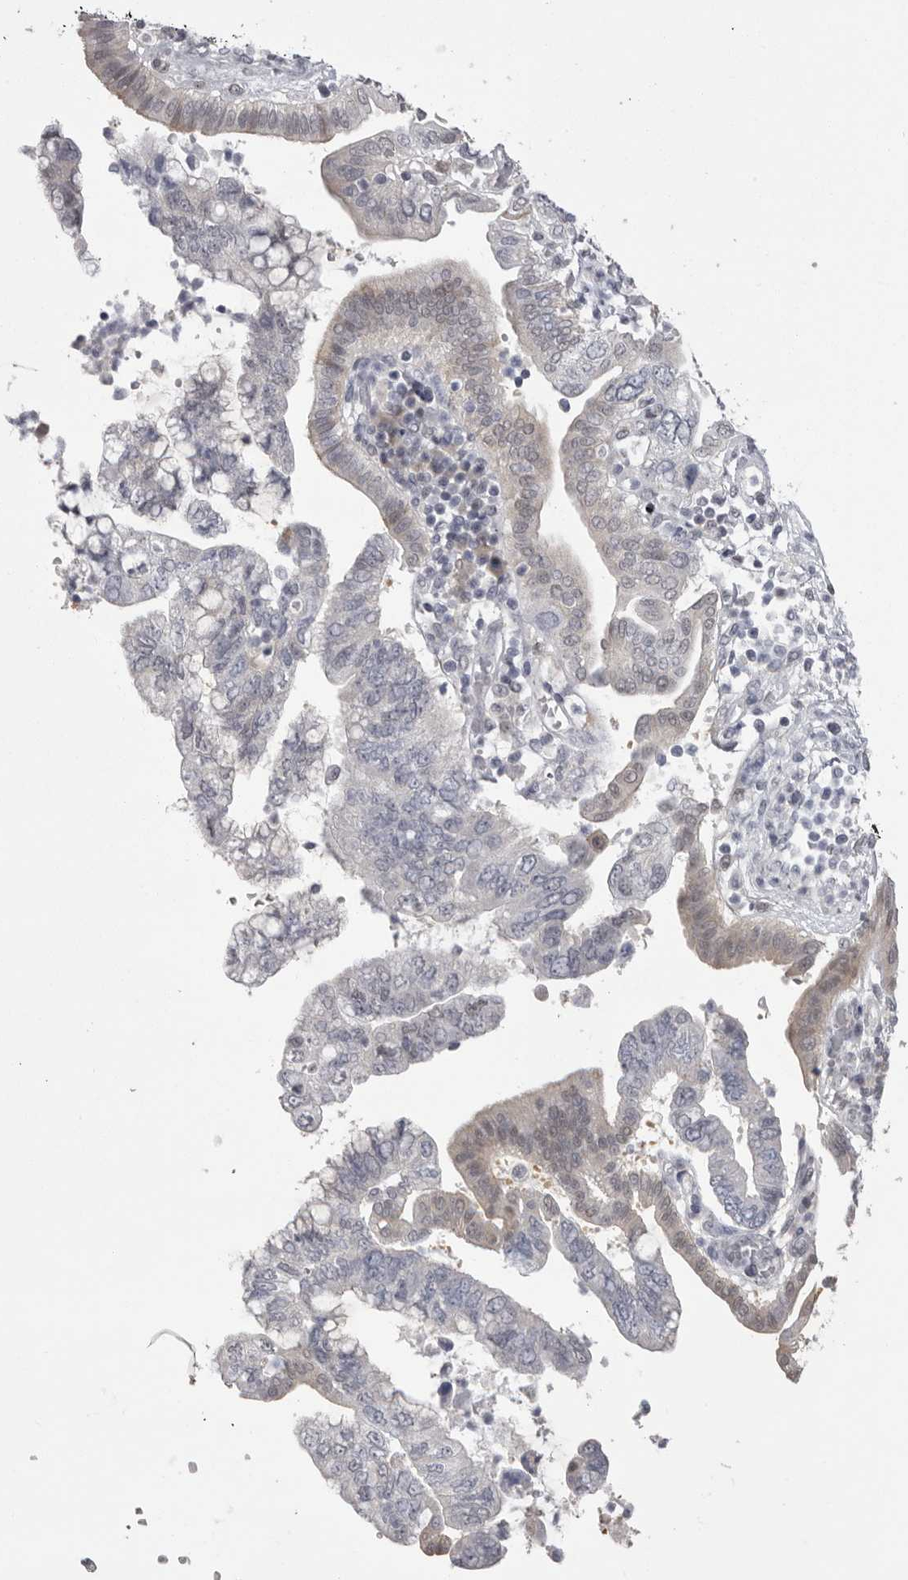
{"staining": {"intensity": "weak", "quantity": "<25%", "location": "cytoplasmic/membranous"}, "tissue": "pancreatic cancer", "cell_type": "Tumor cells", "image_type": "cancer", "snomed": [{"axis": "morphology", "description": "Adenocarcinoma, NOS"}, {"axis": "topography", "description": "Pancreas"}], "caption": "Protein analysis of adenocarcinoma (pancreatic) demonstrates no significant expression in tumor cells.", "gene": "MDH1", "patient": {"sex": "female", "age": 73}}